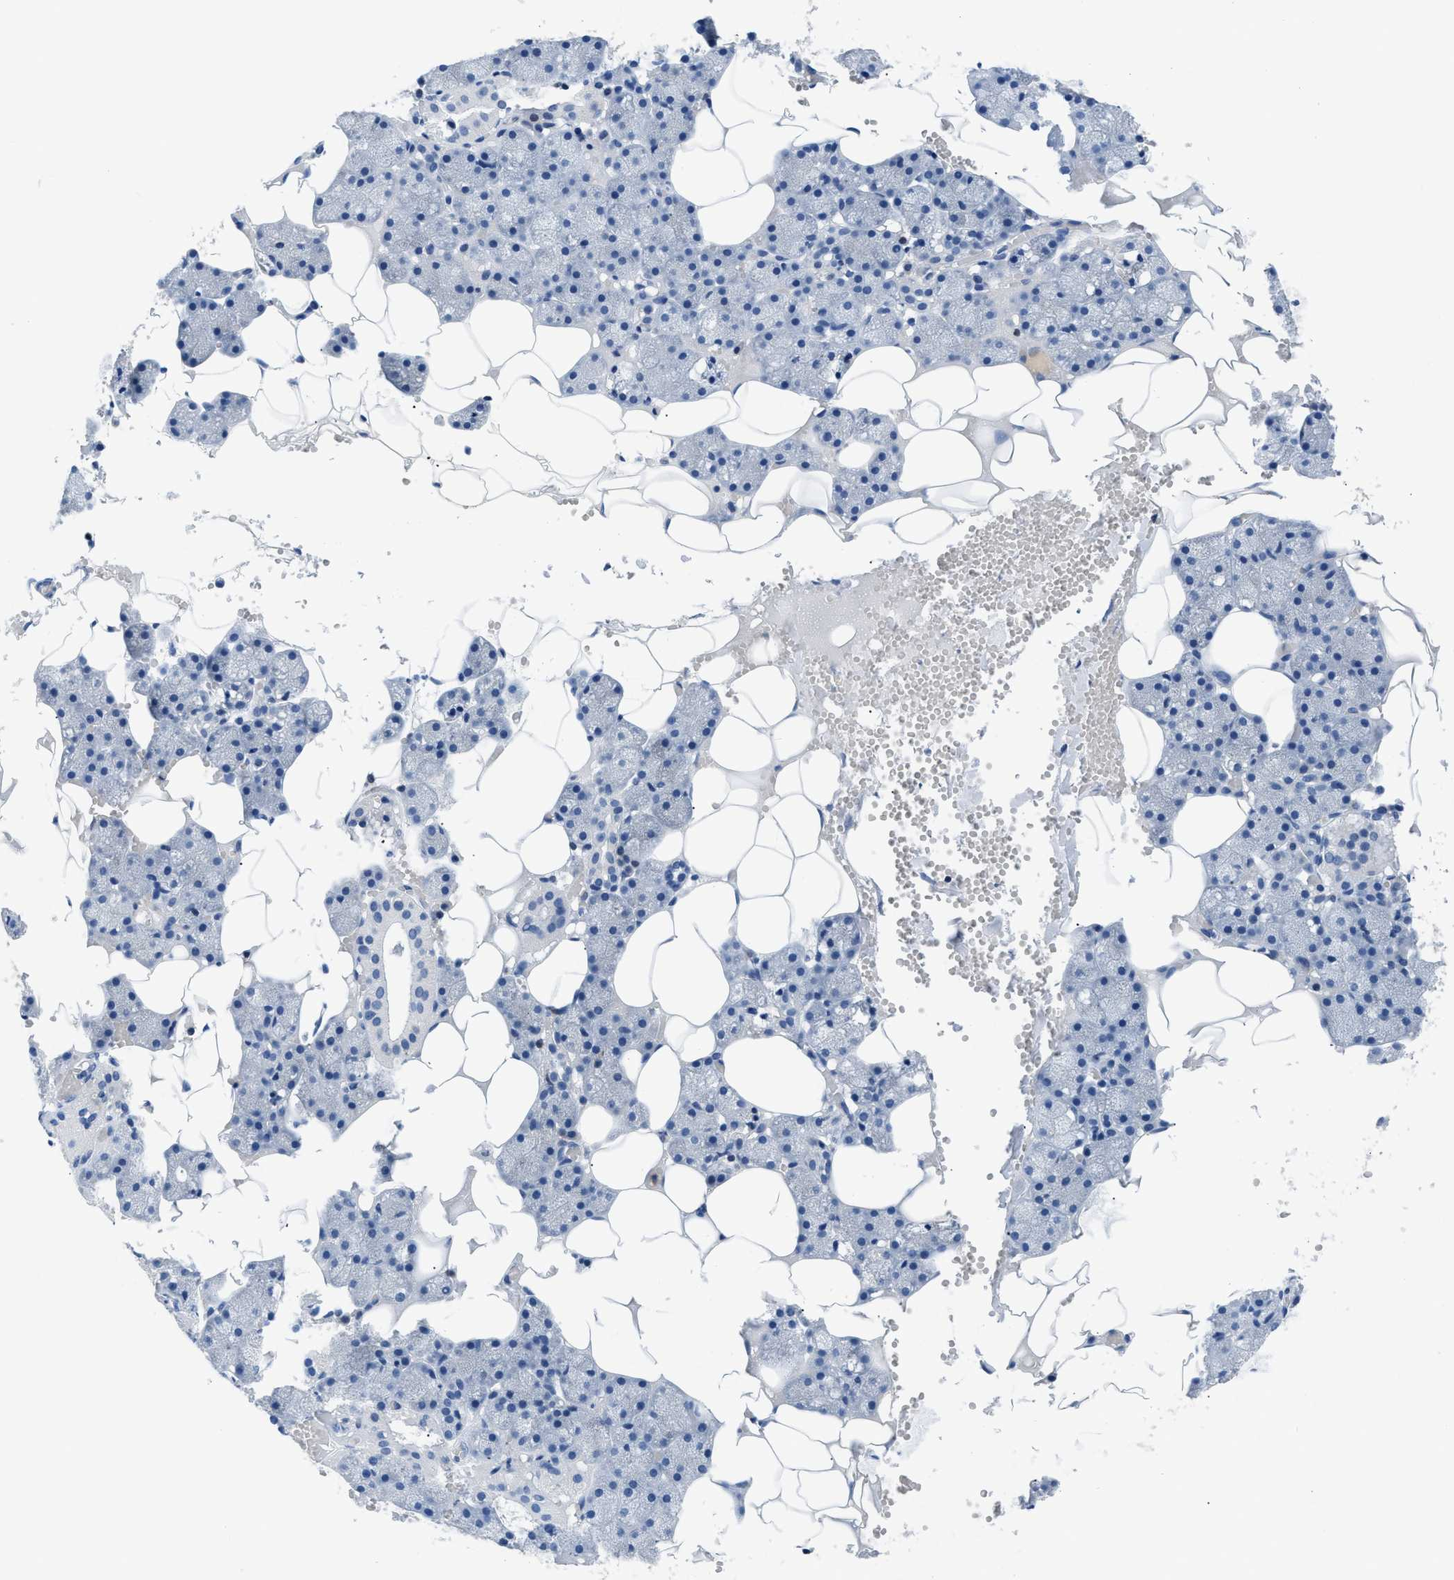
{"staining": {"intensity": "negative", "quantity": "none", "location": "none"}, "tissue": "salivary gland", "cell_type": "Glandular cells", "image_type": "normal", "snomed": [{"axis": "morphology", "description": "Normal tissue, NOS"}, {"axis": "topography", "description": "Salivary gland"}], "caption": "An IHC image of benign salivary gland is shown. There is no staining in glandular cells of salivary gland.", "gene": "NFATC2", "patient": {"sex": "male", "age": 62}}